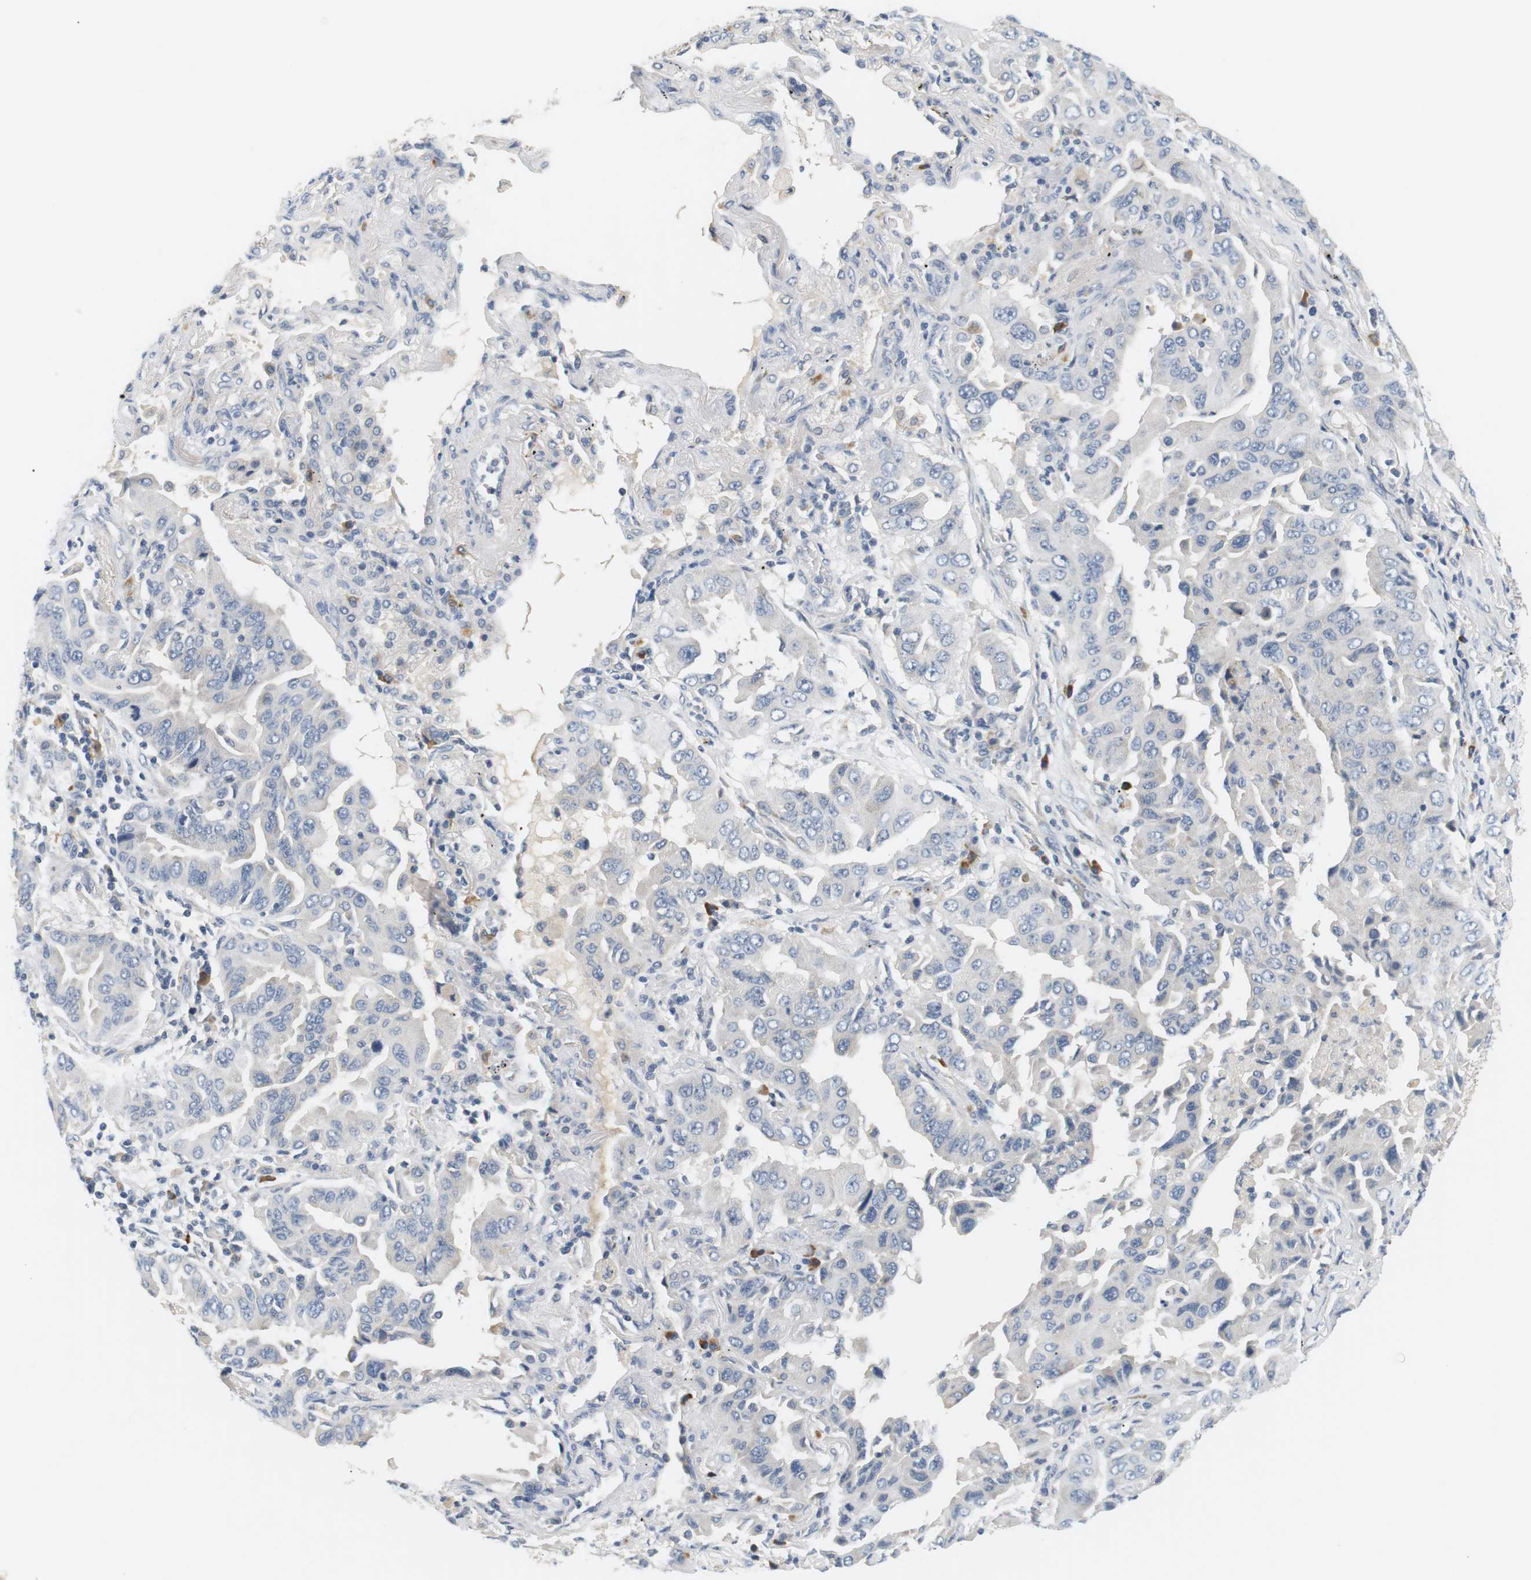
{"staining": {"intensity": "negative", "quantity": "none", "location": "none"}, "tissue": "lung cancer", "cell_type": "Tumor cells", "image_type": "cancer", "snomed": [{"axis": "morphology", "description": "Adenocarcinoma, NOS"}, {"axis": "topography", "description": "Lung"}], "caption": "The IHC micrograph has no significant positivity in tumor cells of adenocarcinoma (lung) tissue.", "gene": "EVA1C", "patient": {"sex": "female", "age": 65}}